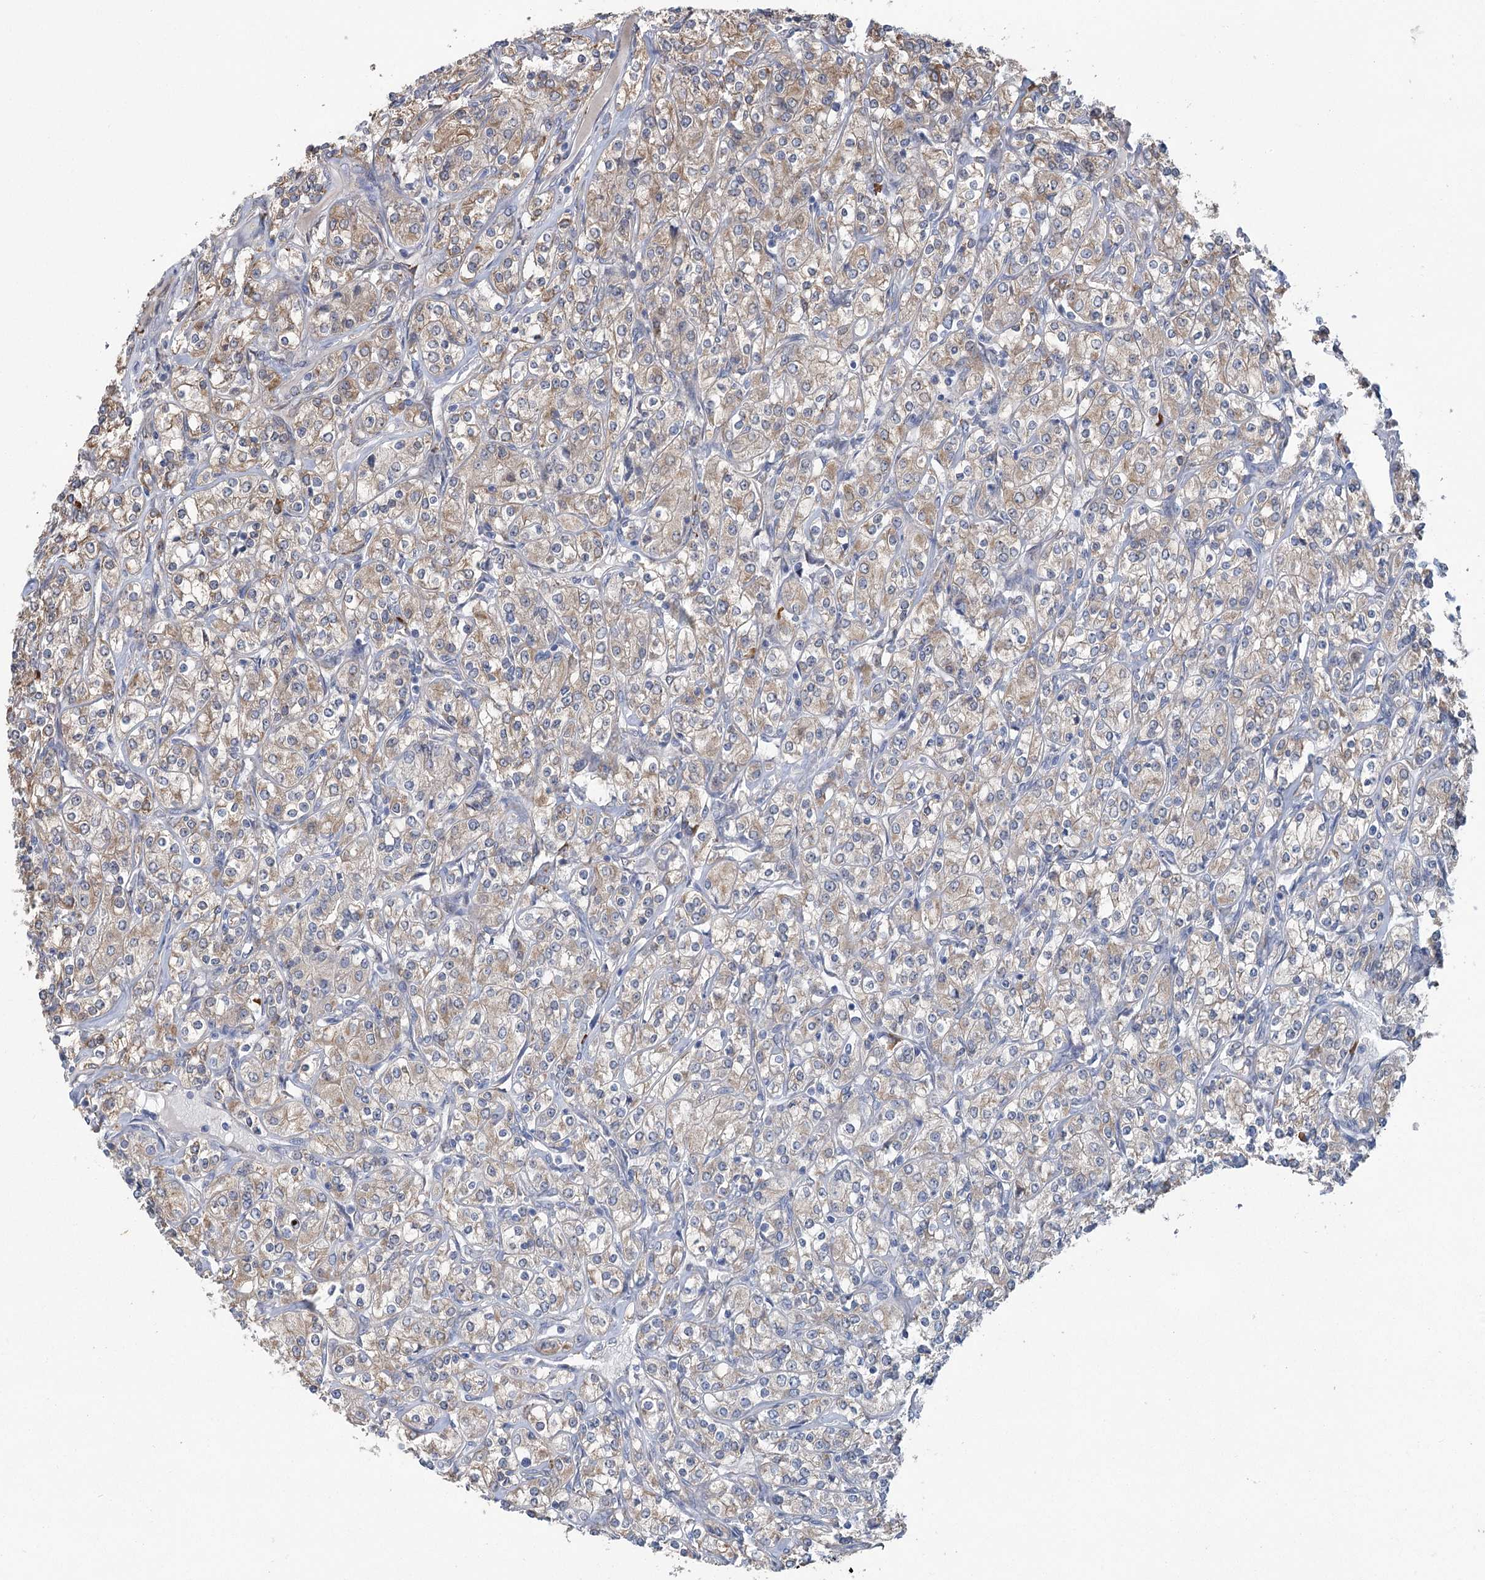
{"staining": {"intensity": "moderate", "quantity": "25%-75%", "location": "cytoplasmic/membranous"}, "tissue": "renal cancer", "cell_type": "Tumor cells", "image_type": "cancer", "snomed": [{"axis": "morphology", "description": "Adenocarcinoma, NOS"}, {"axis": "topography", "description": "Kidney"}], "caption": "Renal adenocarcinoma tissue demonstrates moderate cytoplasmic/membranous staining in about 25%-75% of tumor cells, visualized by immunohistochemistry. The protein of interest is stained brown, and the nuclei are stained in blue (DAB (3,3'-diaminobenzidine) IHC with brightfield microscopy, high magnification).", "gene": "METTL24", "patient": {"sex": "male", "age": 77}}